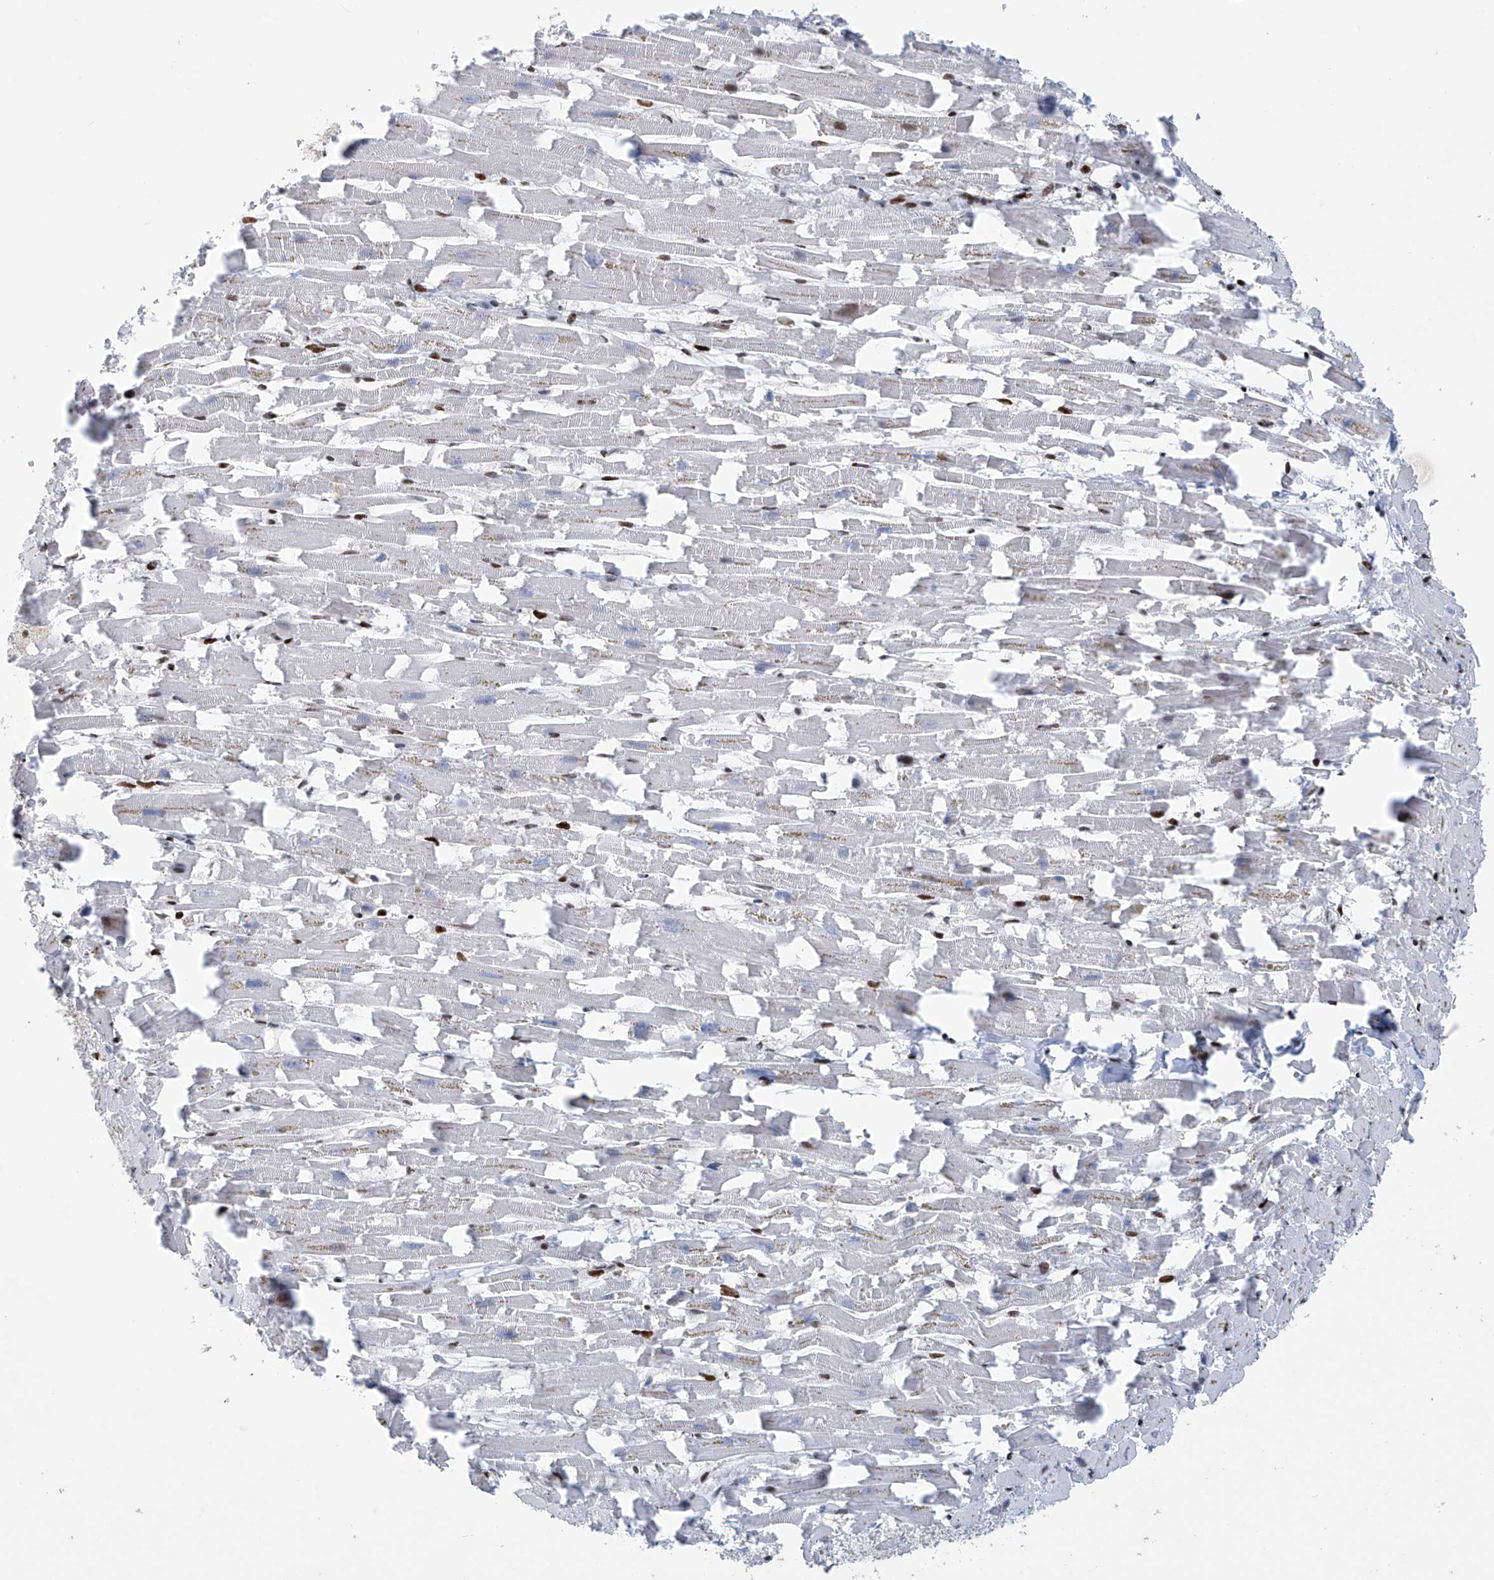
{"staining": {"intensity": "negative", "quantity": "none", "location": "none"}, "tissue": "heart muscle", "cell_type": "Cardiomyocytes", "image_type": "normal", "snomed": [{"axis": "morphology", "description": "Normal tissue, NOS"}, {"axis": "topography", "description": "Heart"}], "caption": "This photomicrograph is of benign heart muscle stained with immunohistochemistry (IHC) to label a protein in brown with the nuclei are counter-stained blue. There is no positivity in cardiomyocytes.", "gene": "RFX7", "patient": {"sex": "female", "age": 64}}